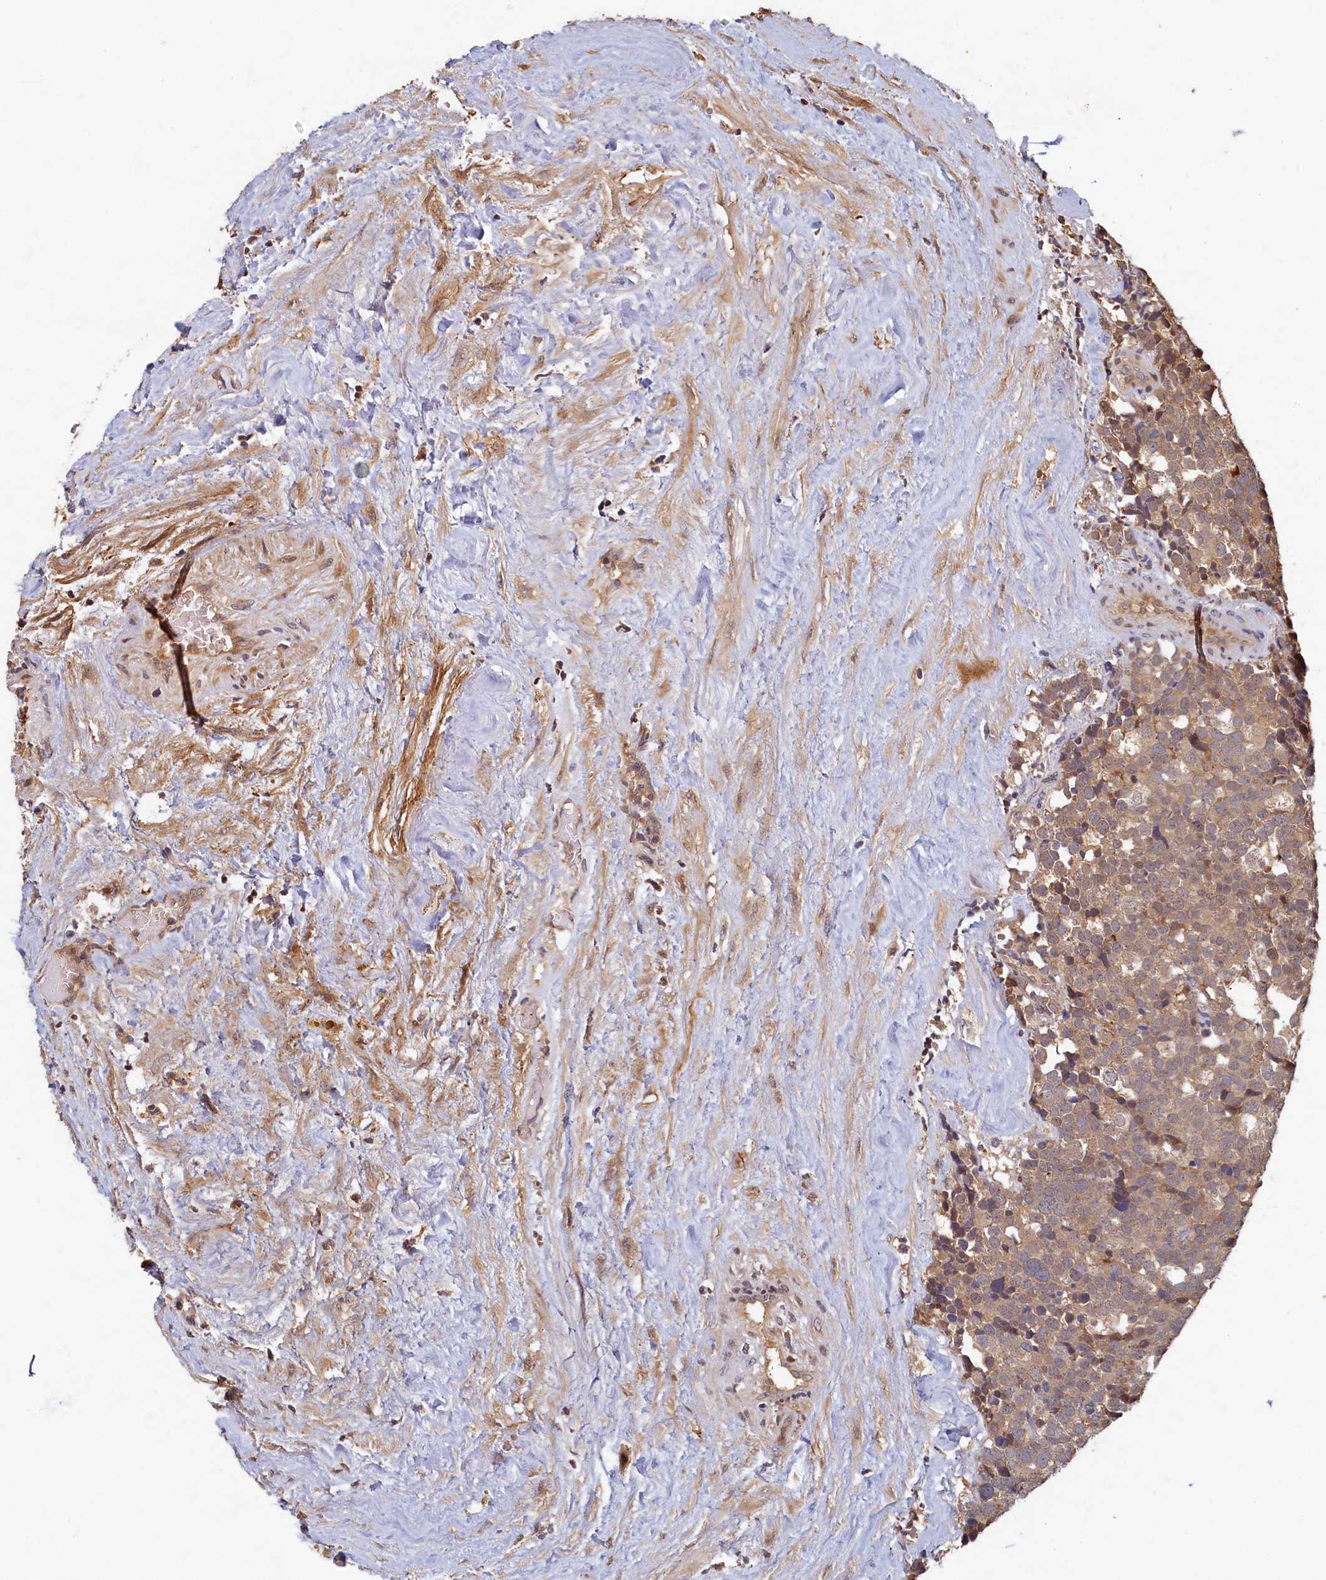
{"staining": {"intensity": "weak", "quantity": ">75%", "location": "cytoplasmic/membranous"}, "tissue": "testis cancer", "cell_type": "Tumor cells", "image_type": "cancer", "snomed": [{"axis": "morphology", "description": "Seminoma, NOS"}, {"axis": "topography", "description": "Testis"}], "caption": "Immunohistochemistry micrograph of human testis seminoma stained for a protein (brown), which displays low levels of weak cytoplasmic/membranous positivity in about >75% of tumor cells.", "gene": "LCMT2", "patient": {"sex": "male", "age": 71}}